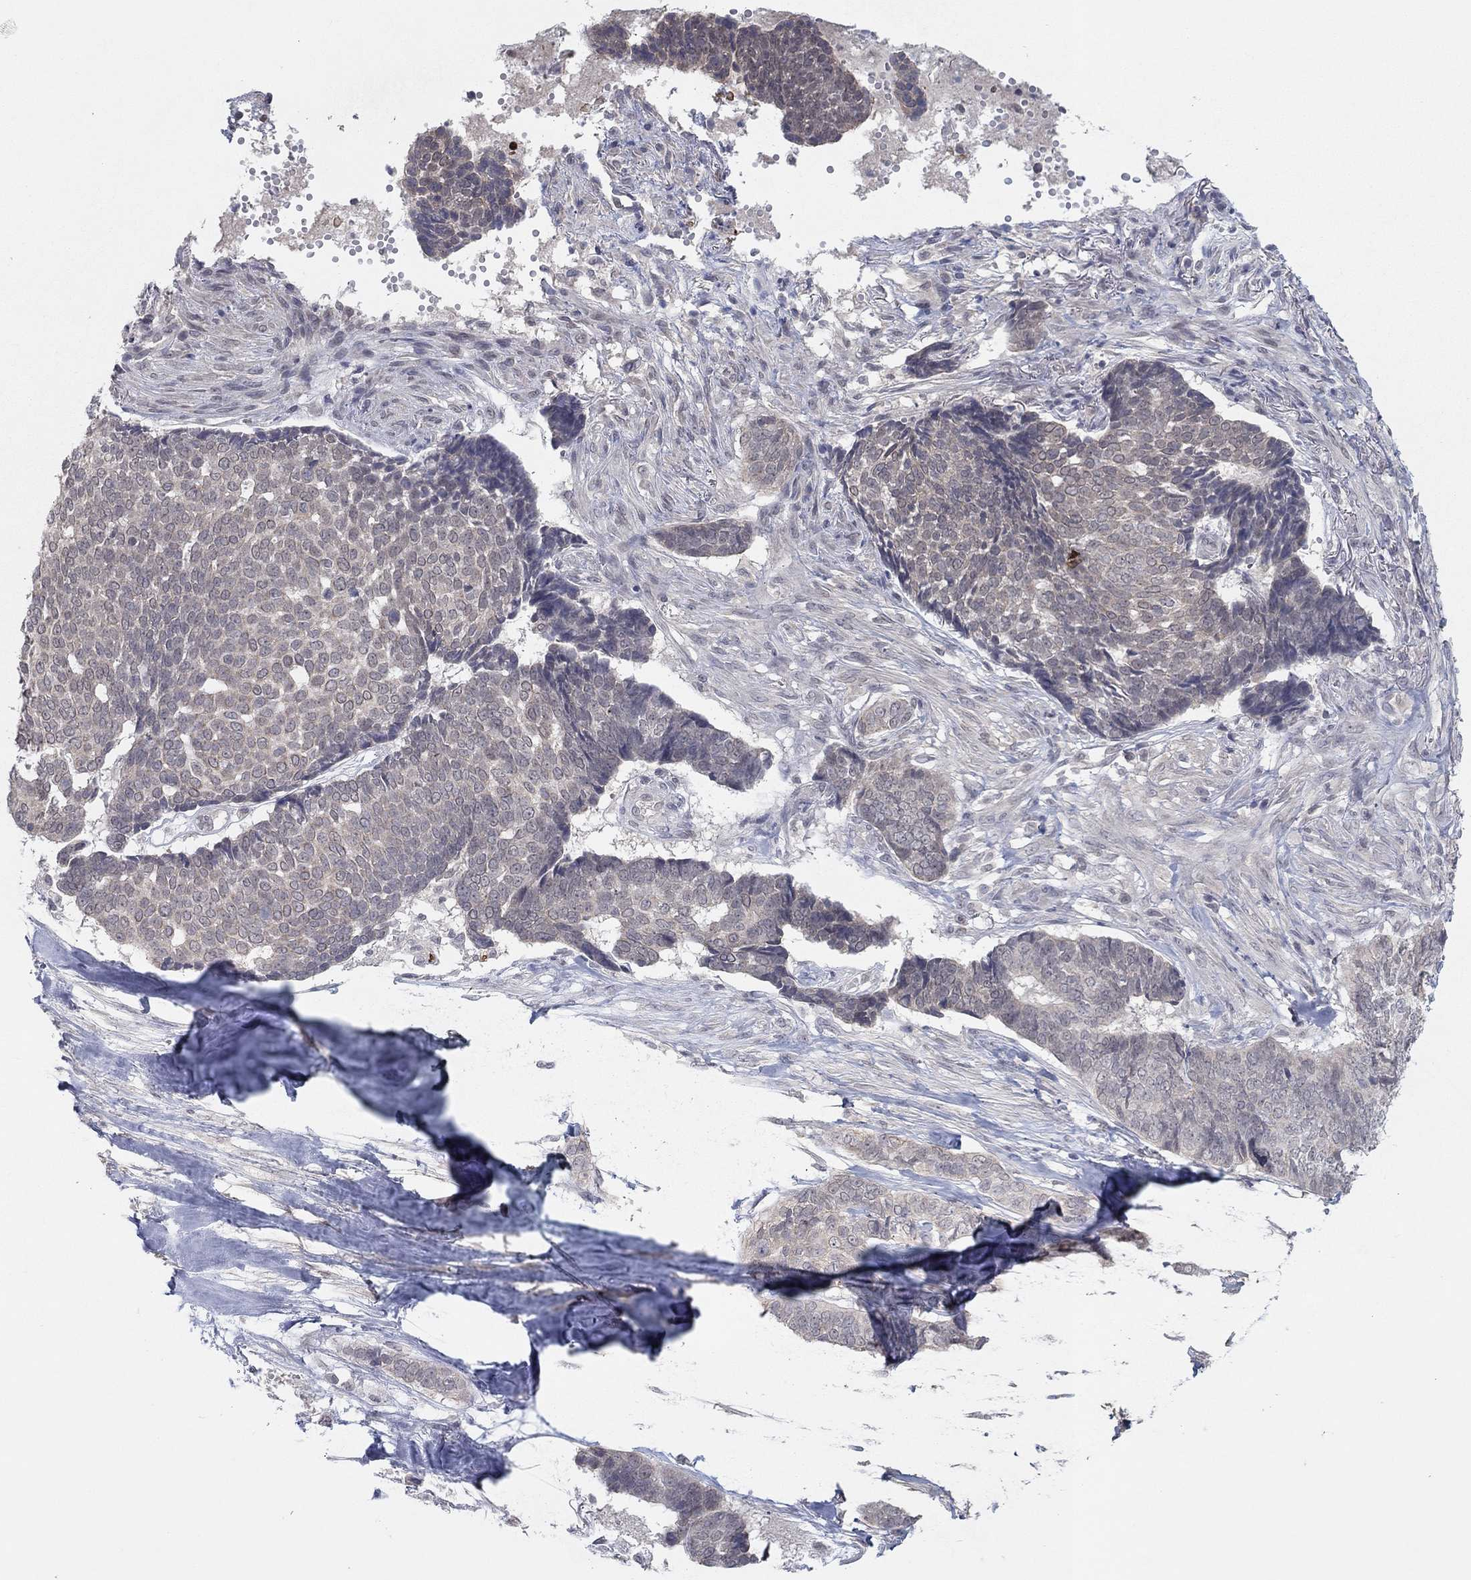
{"staining": {"intensity": "negative", "quantity": "none", "location": "none"}, "tissue": "skin cancer", "cell_type": "Tumor cells", "image_type": "cancer", "snomed": [{"axis": "morphology", "description": "Basal cell carcinoma"}, {"axis": "topography", "description": "Skin"}], "caption": "The histopathology image displays no significant staining in tumor cells of skin cancer (basal cell carcinoma). Nuclei are stained in blue.", "gene": "SLC22A2", "patient": {"sex": "male", "age": 86}}